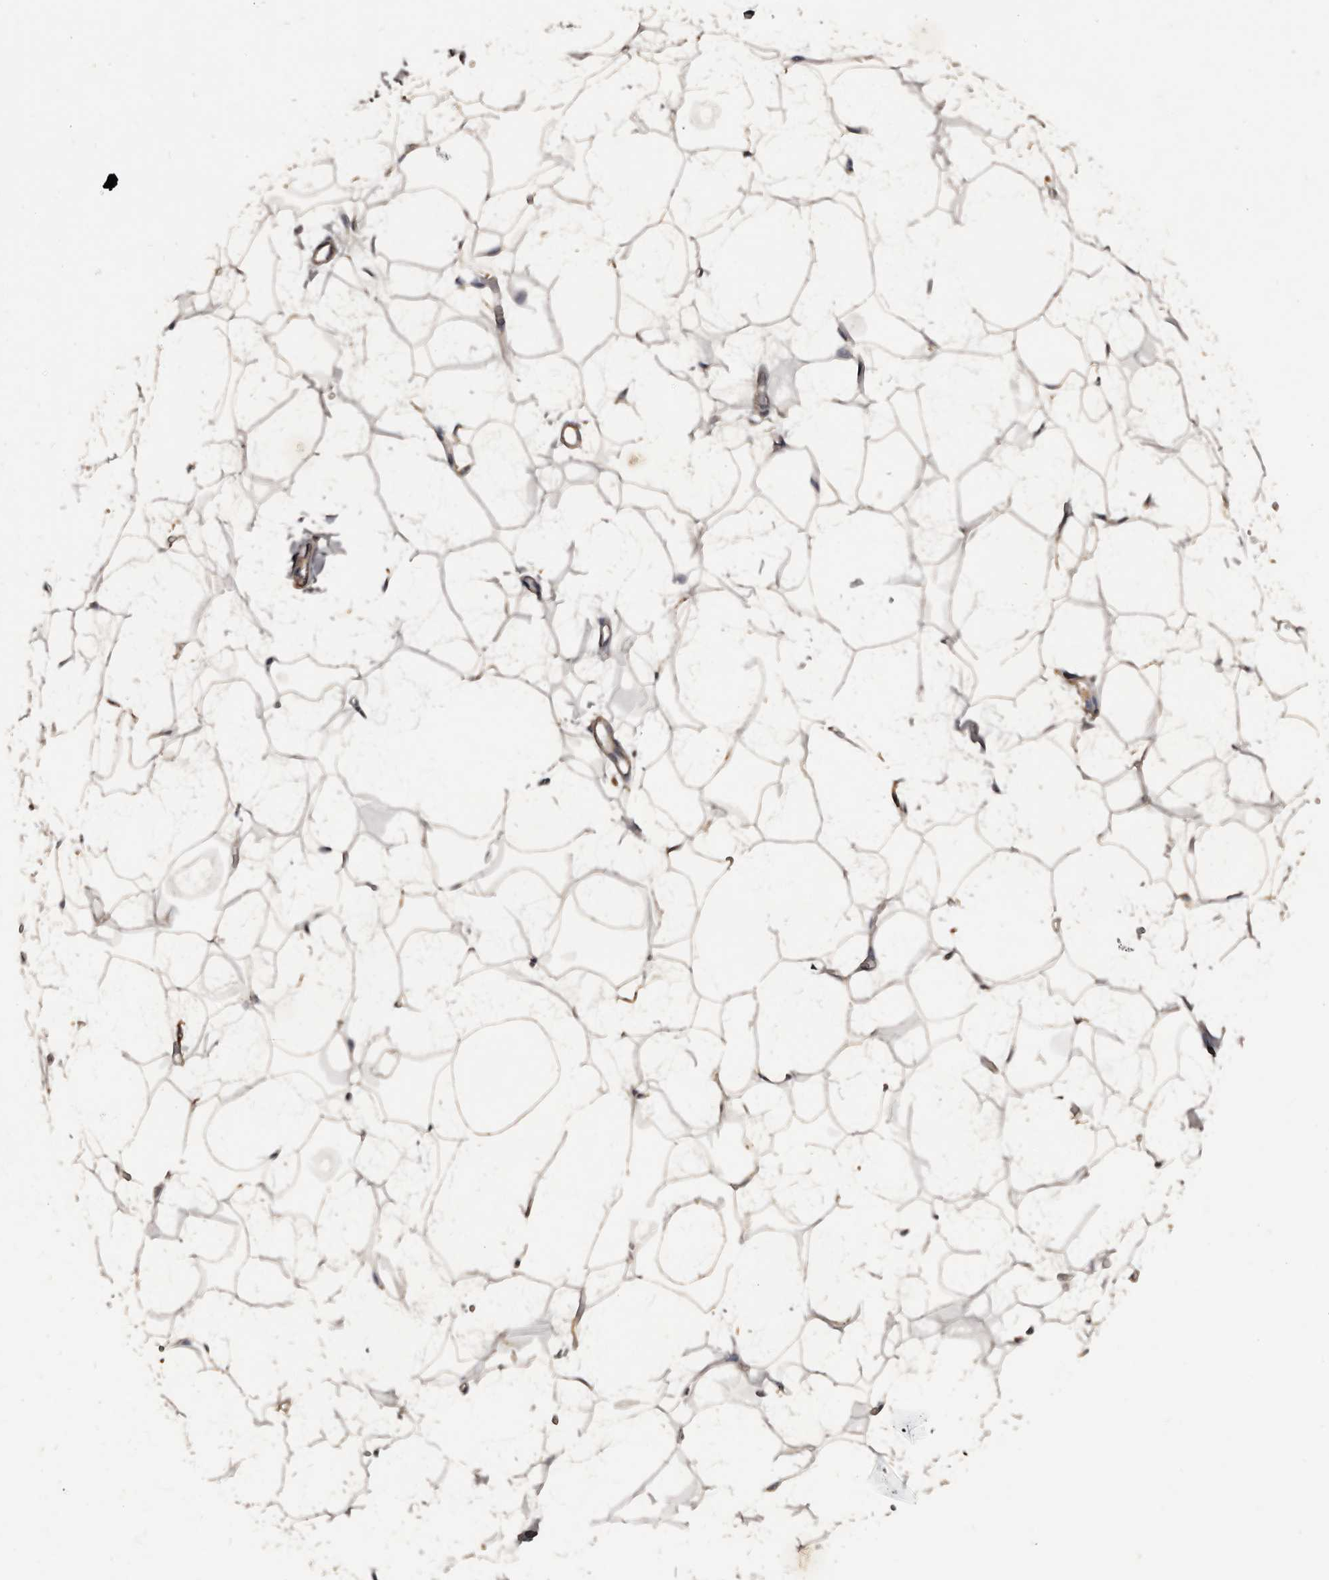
{"staining": {"intensity": "weak", "quantity": ">75%", "location": "cytoplasmic/membranous"}, "tissue": "adipose tissue", "cell_type": "Adipocytes", "image_type": "normal", "snomed": [{"axis": "morphology", "description": "Normal tissue, NOS"}, {"axis": "topography", "description": "Breast"}], "caption": "Unremarkable adipose tissue demonstrates weak cytoplasmic/membranous staining in approximately >75% of adipocytes, visualized by immunohistochemistry.", "gene": "GREB1", "patient": {"sex": "female", "age": 23}}